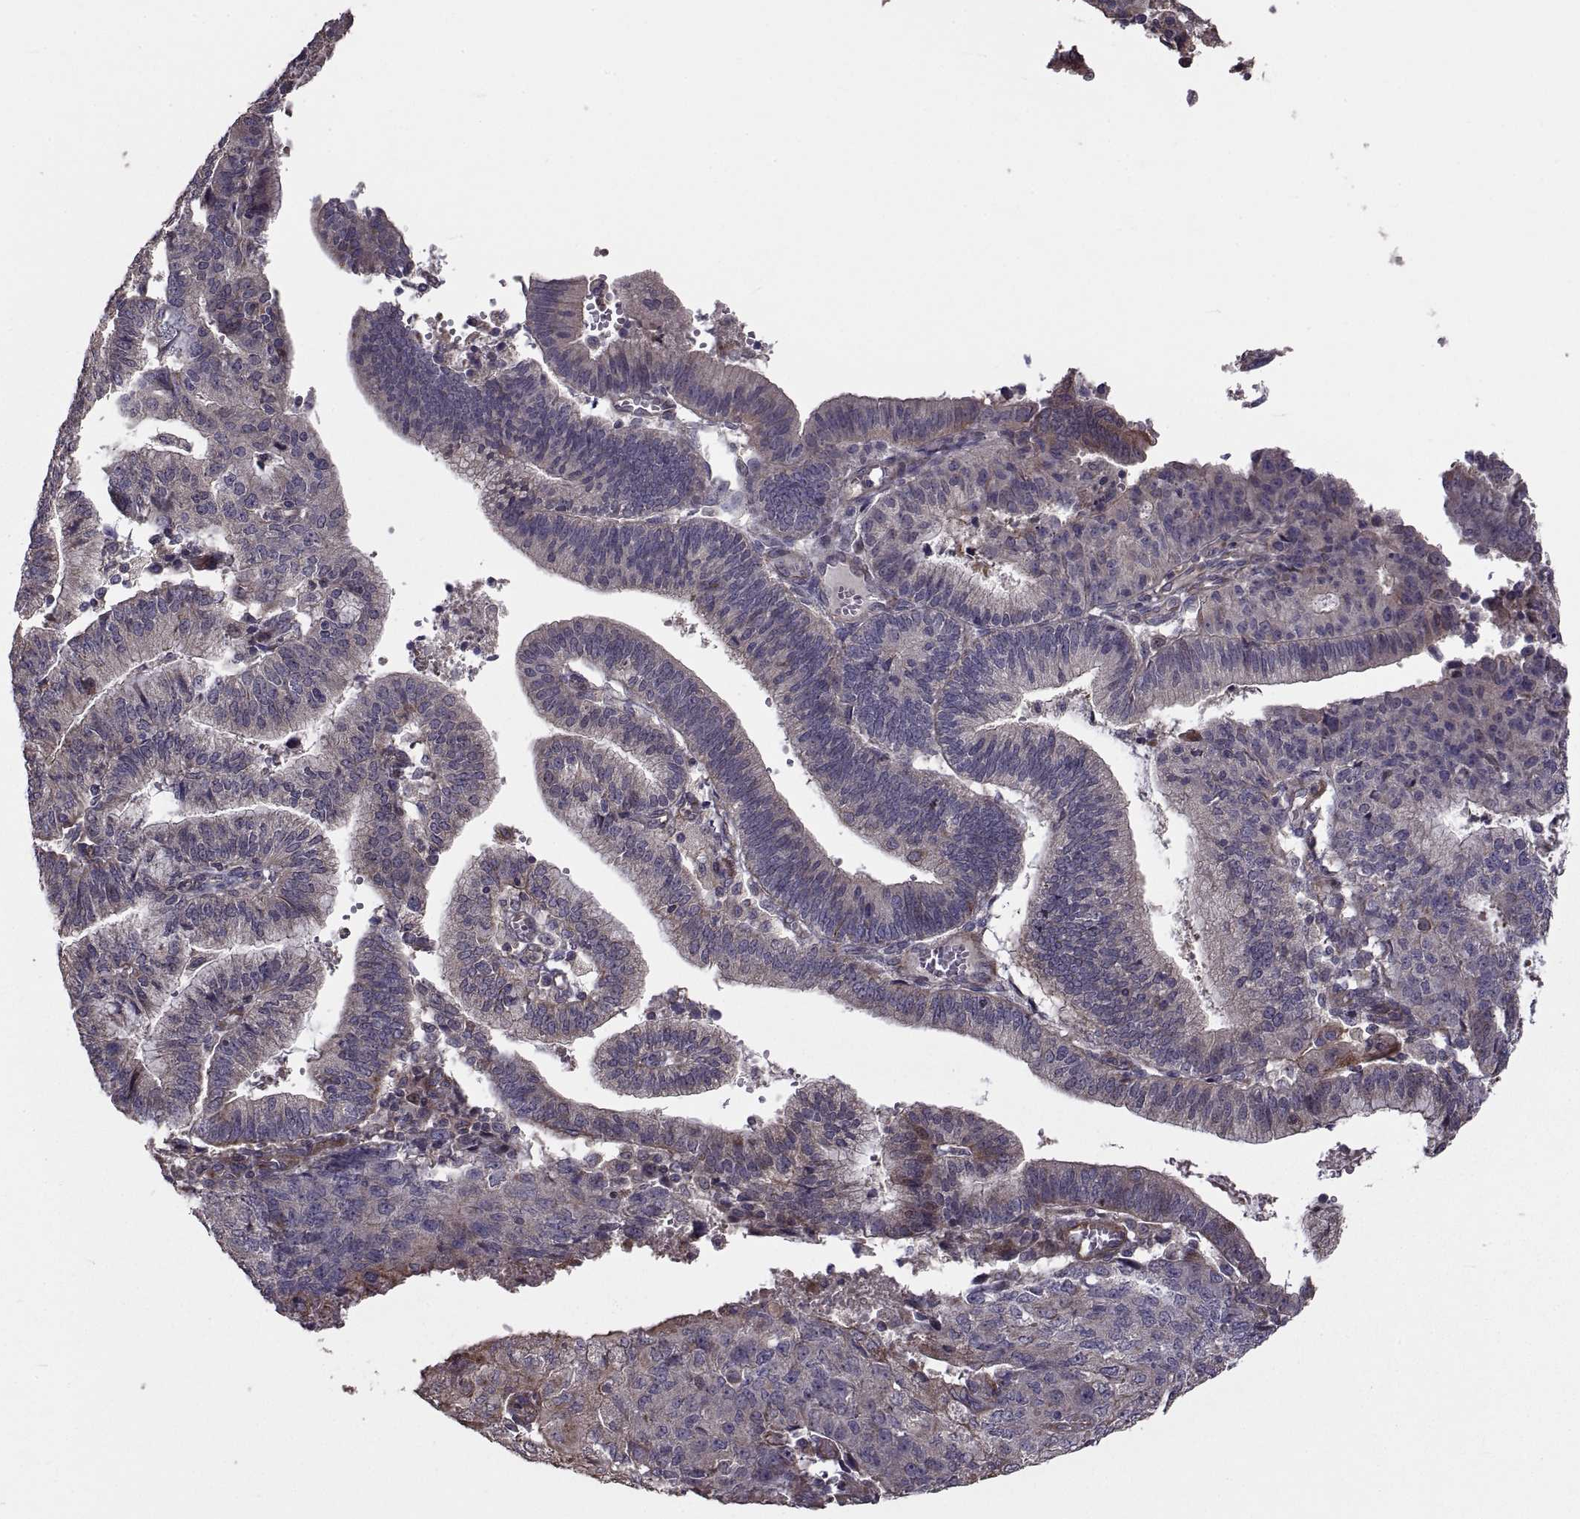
{"staining": {"intensity": "weak", "quantity": "<25%", "location": "cytoplasmic/membranous"}, "tissue": "endometrial cancer", "cell_type": "Tumor cells", "image_type": "cancer", "snomed": [{"axis": "morphology", "description": "Adenocarcinoma, NOS"}, {"axis": "topography", "description": "Endometrium"}], "caption": "Adenocarcinoma (endometrial) was stained to show a protein in brown. There is no significant expression in tumor cells. Nuclei are stained in blue.", "gene": "PMM2", "patient": {"sex": "female", "age": 82}}